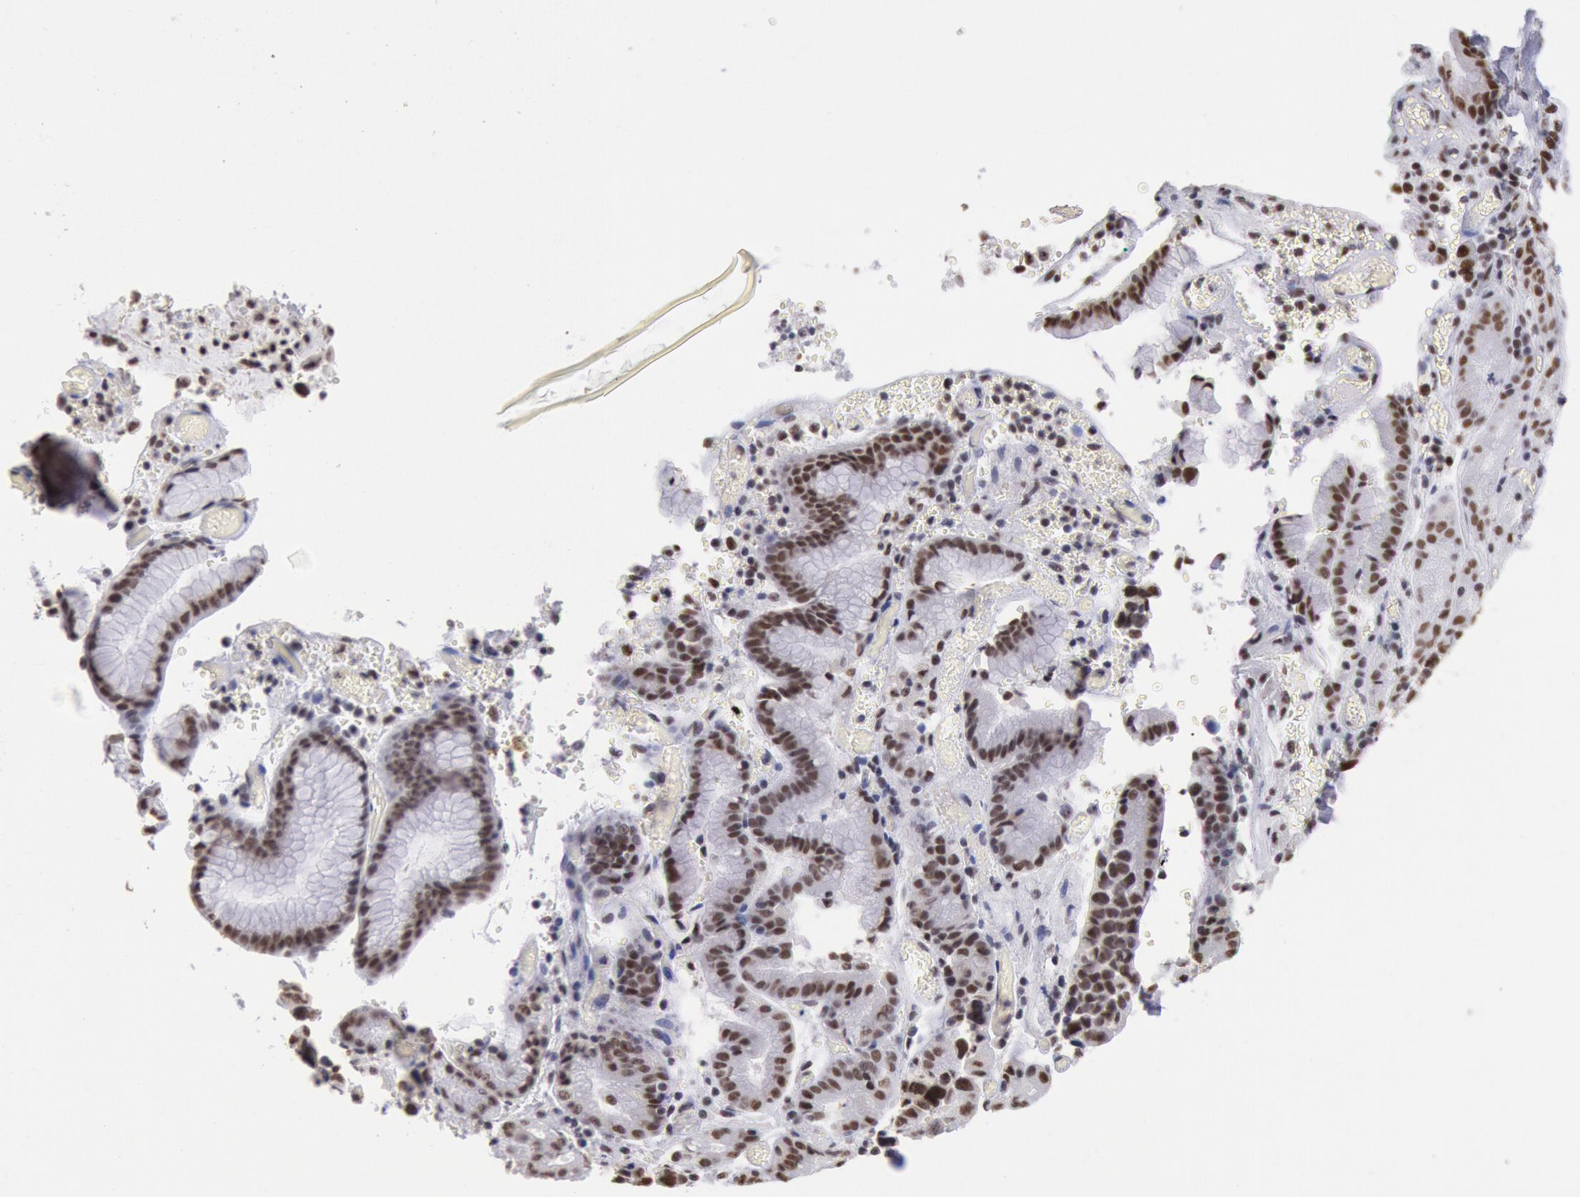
{"staining": {"intensity": "moderate", "quantity": ">75%", "location": "nuclear"}, "tissue": "stomach cancer", "cell_type": "Tumor cells", "image_type": "cancer", "snomed": [{"axis": "morphology", "description": "Adenocarcinoma, NOS"}, {"axis": "topography", "description": "Stomach, upper"}], "caption": "DAB immunohistochemical staining of stomach cancer (adenocarcinoma) exhibits moderate nuclear protein staining in approximately >75% of tumor cells. (brown staining indicates protein expression, while blue staining denotes nuclei).", "gene": "SNRPD3", "patient": {"sex": "male", "age": 71}}